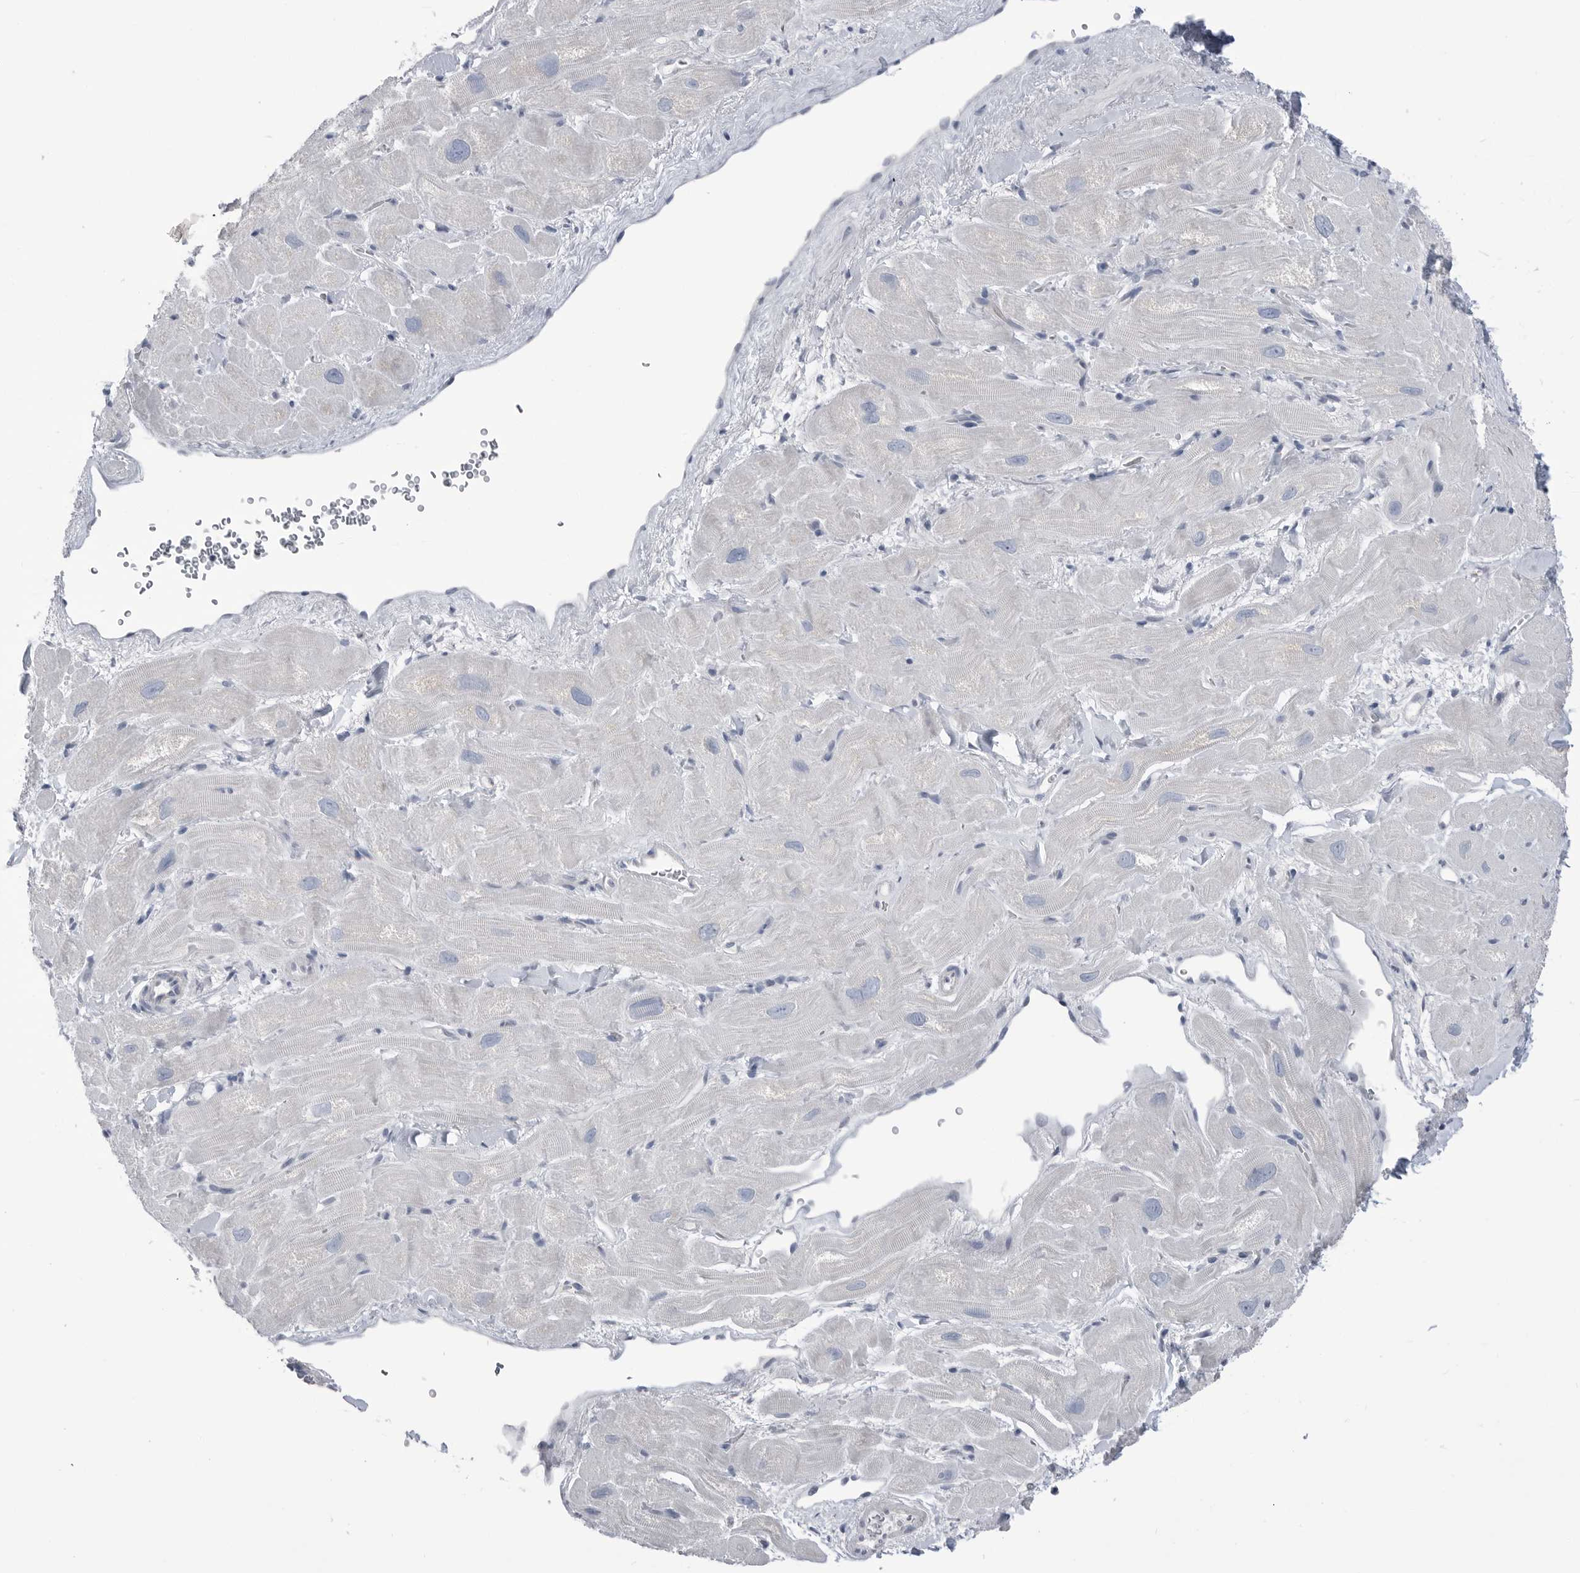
{"staining": {"intensity": "weak", "quantity": "<25%", "location": "cytoplasmic/membranous"}, "tissue": "heart muscle", "cell_type": "Cardiomyocytes", "image_type": "normal", "snomed": [{"axis": "morphology", "description": "Normal tissue, NOS"}, {"axis": "topography", "description": "Heart"}], "caption": "A histopathology image of heart muscle stained for a protein demonstrates no brown staining in cardiomyocytes. (DAB IHC, high magnification).", "gene": "ABHD12", "patient": {"sex": "male", "age": 49}}